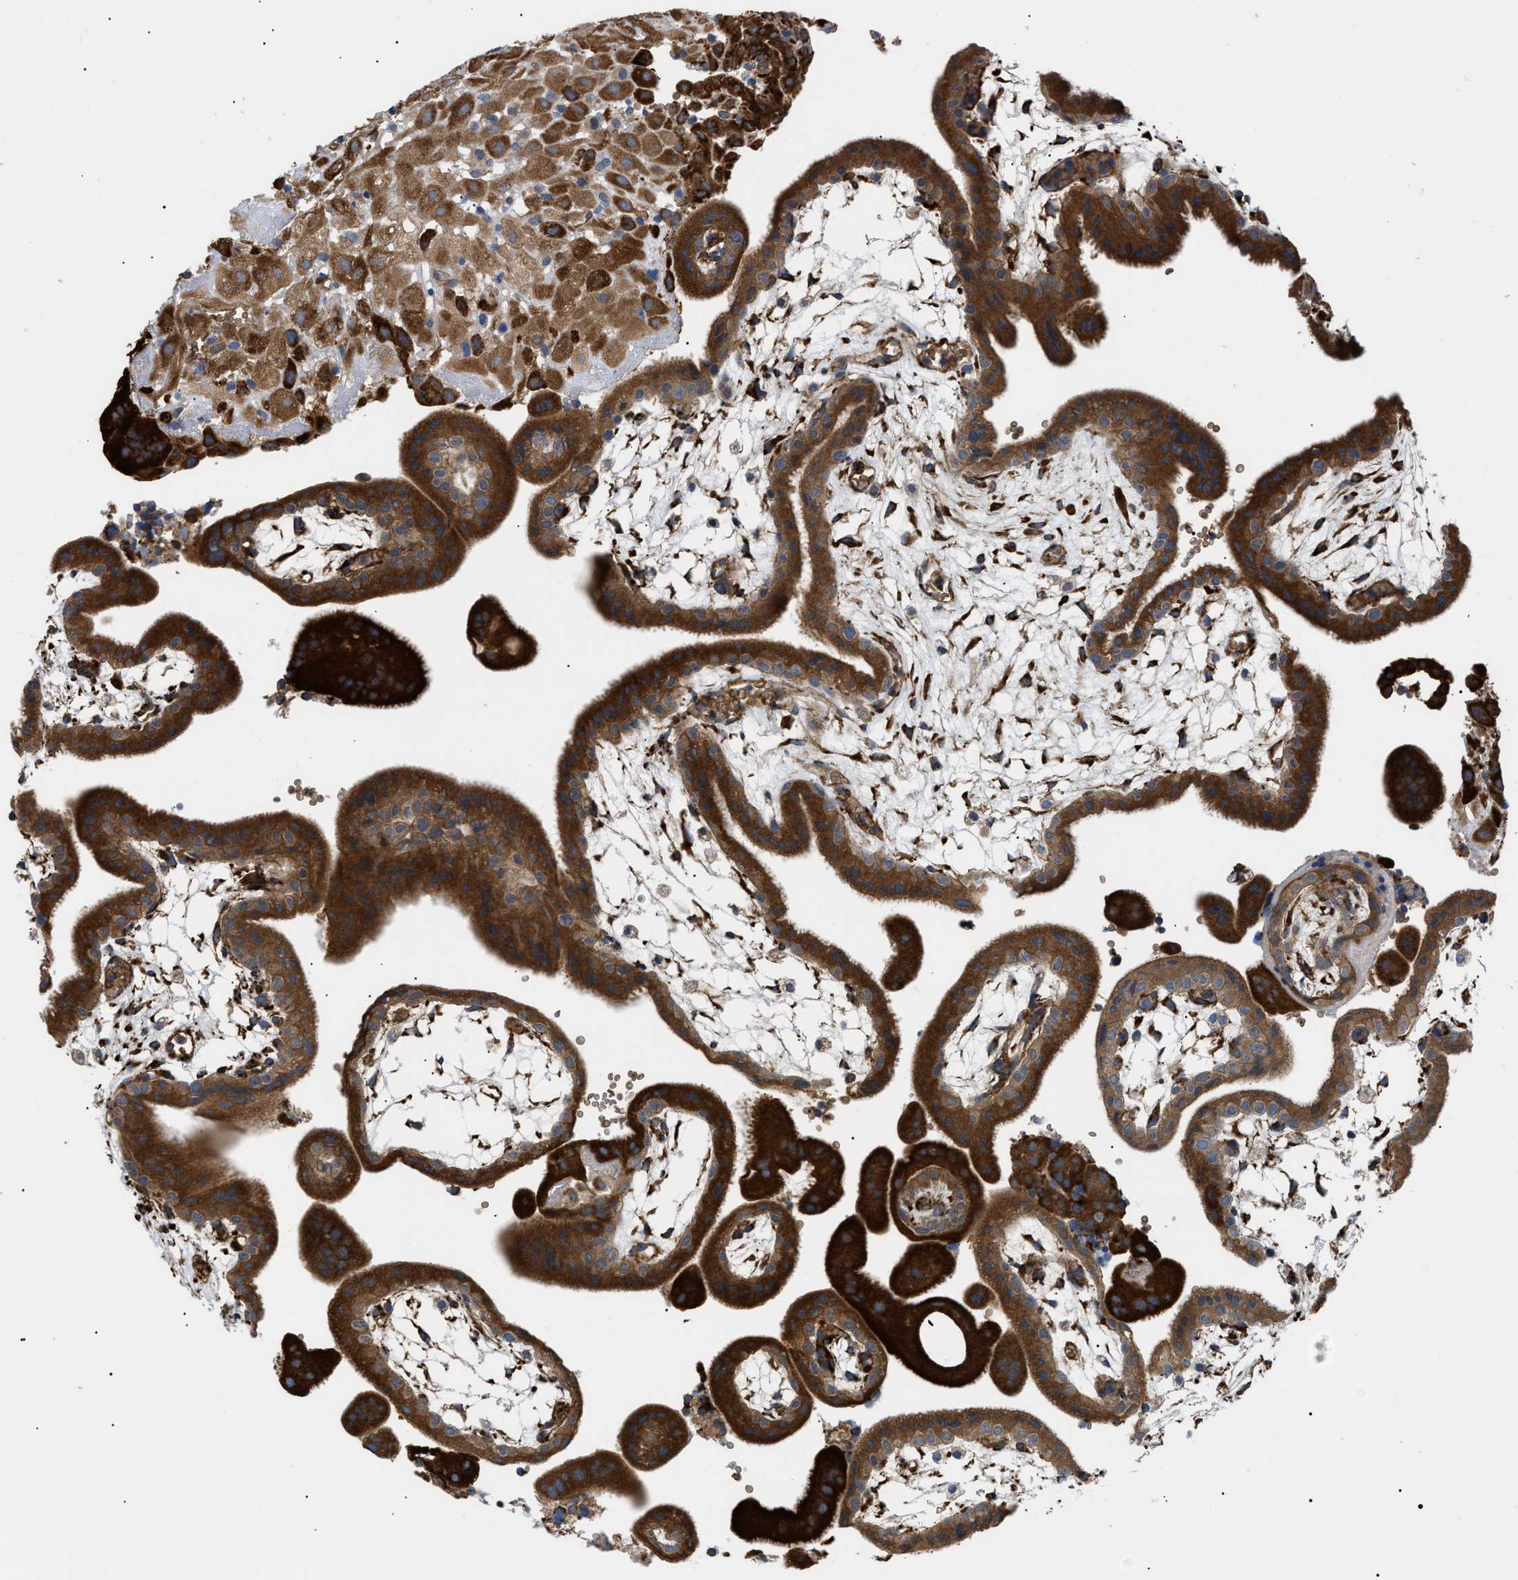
{"staining": {"intensity": "strong", "quantity": ">75%", "location": "cytoplasmic/membranous"}, "tissue": "placenta", "cell_type": "Decidual cells", "image_type": "normal", "snomed": [{"axis": "morphology", "description": "Normal tissue, NOS"}, {"axis": "topography", "description": "Placenta"}], "caption": "Decidual cells exhibit strong cytoplasmic/membranous expression in about >75% of cells in unremarkable placenta. (DAB (3,3'-diaminobenzidine) IHC with brightfield microscopy, high magnification).", "gene": "MYO10", "patient": {"sex": "female", "age": 18}}